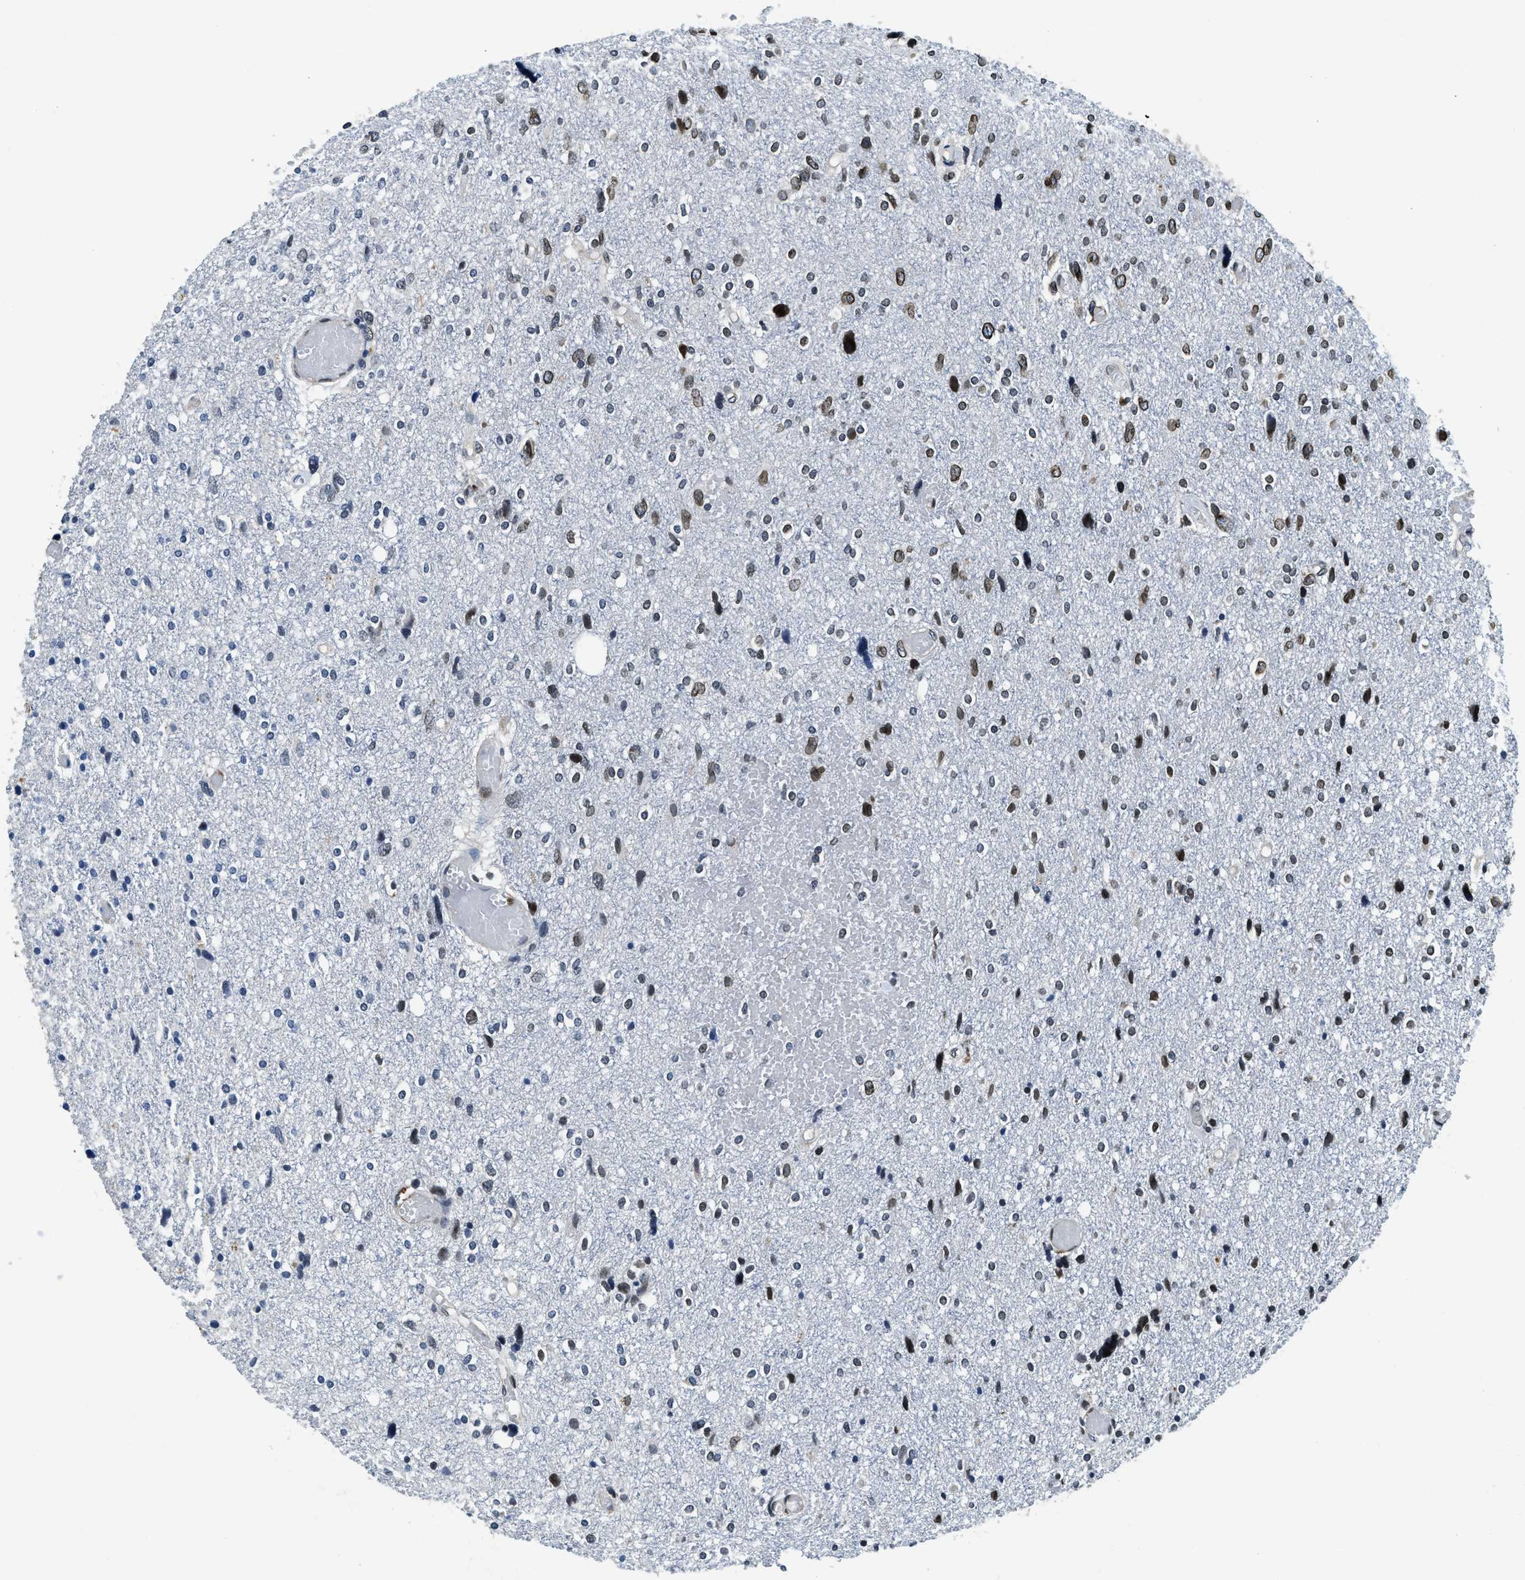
{"staining": {"intensity": "moderate", "quantity": ">75%", "location": "nuclear"}, "tissue": "glioma", "cell_type": "Tumor cells", "image_type": "cancer", "snomed": [{"axis": "morphology", "description": "Glioma, malignant, High grade"}, {"axis": "topography", "description": "Brain"}], "caption": "Immunohistochemical staining of glioma exhibits moderate nuclear protein positivity in approximately >75% of tumor cells.", "gene": "ZC3HC1", "patient": {"sex": "female", "age": 59}}